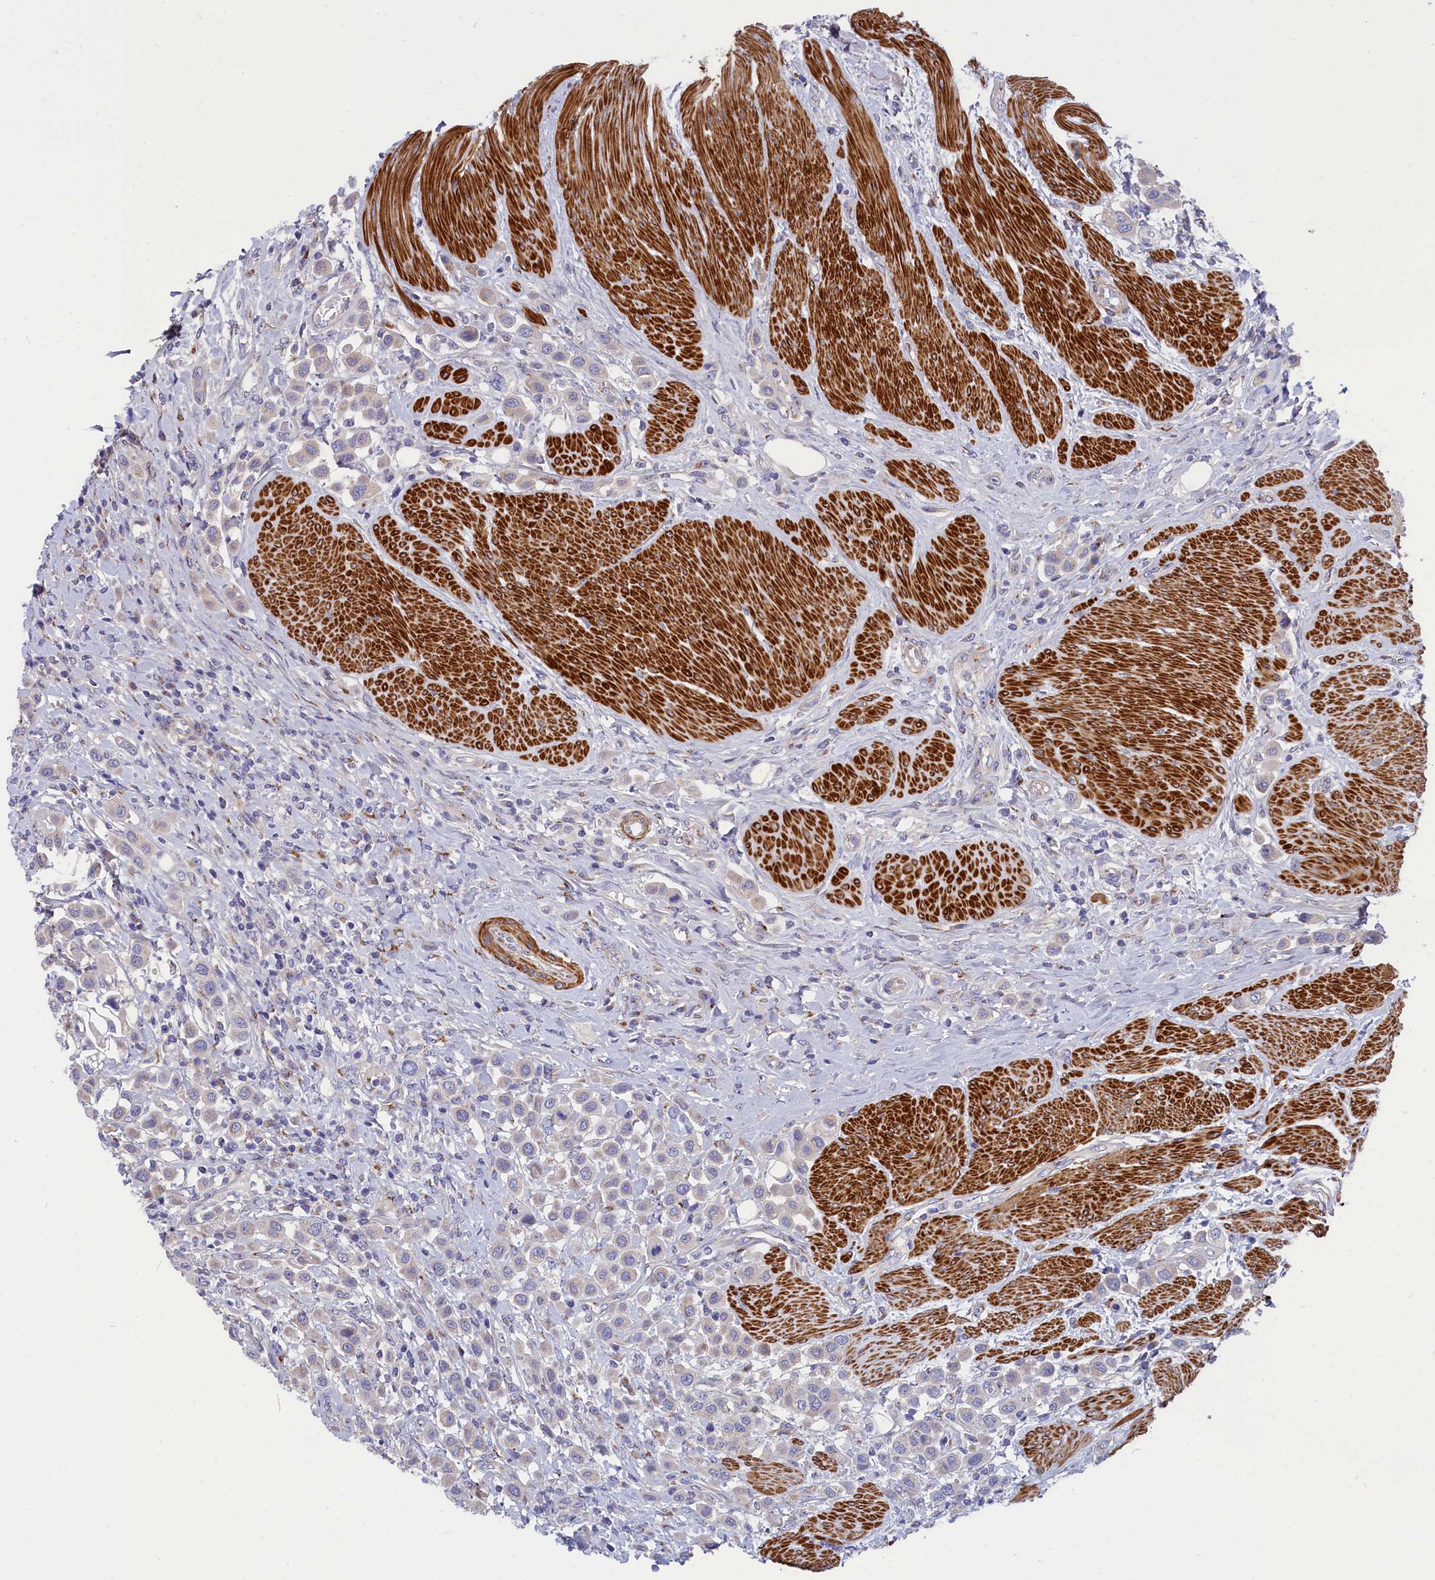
{"staining": {"intensity": "negative", "quantity": "none", "location": "none"}, "tissue": "urothelial cancer", "cell_type": "Tumor cells", "image_type": "cancer", "snomed": [{"axis": "morphology", "description": "Urothelial carcinoma, High grade"}, {"axis": "topography", "description": "Urinary bladder"}], "caption": "A micrograph of human high-grade urothelial carcinoma is negative for staining in tumor cells. The staining was performed using DAB (3,3'-diaminobenzidine) to visualize the protein expression in brown, while the nuclei were stained in blue with hematoxylin (Magnification: 20x).", "gene": "TUBGCP4", "patient": {"sex": "male", "age": 50}}